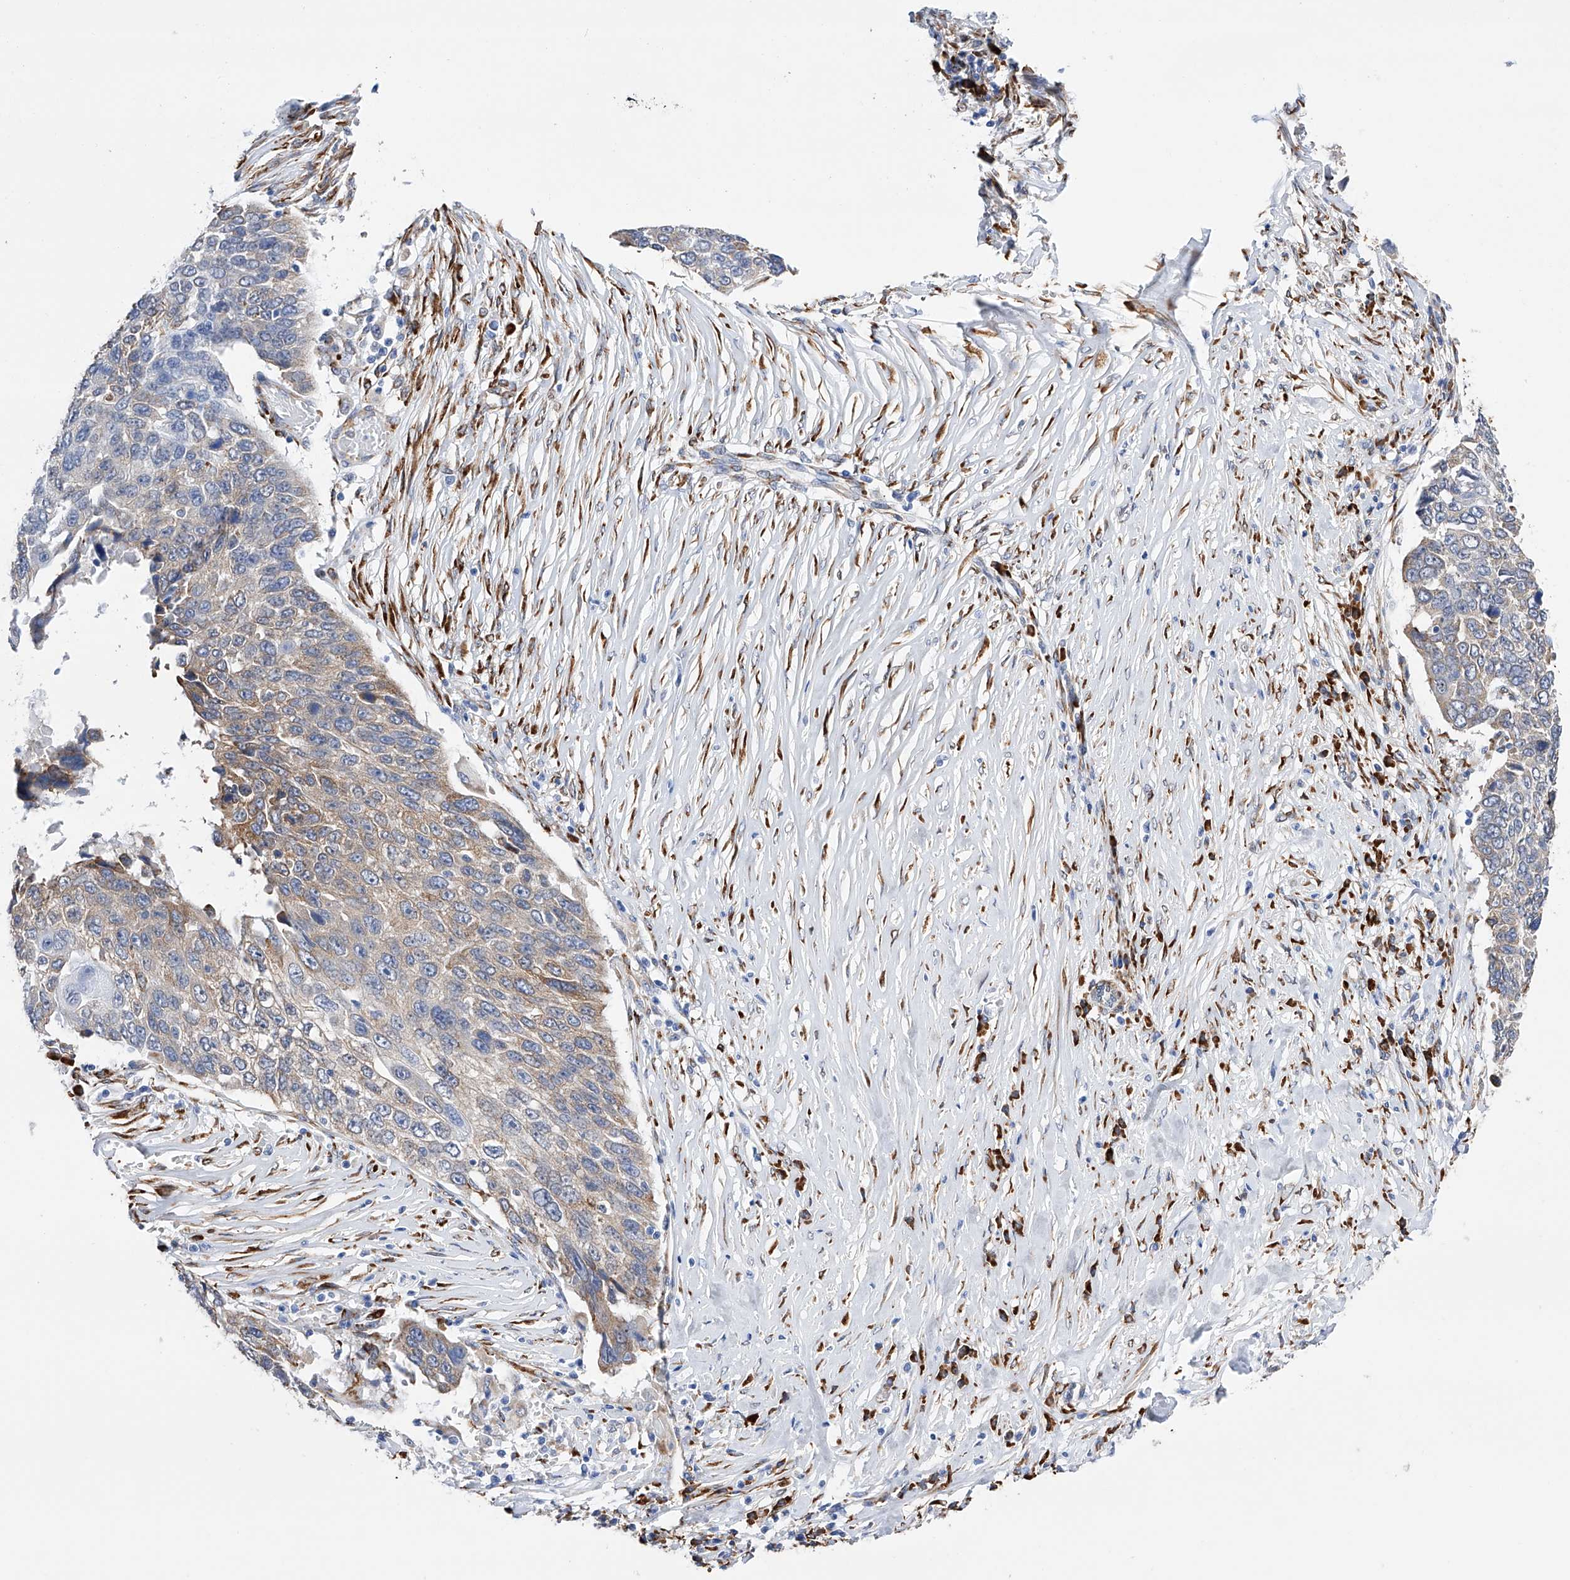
{"staining": {"intensity": "weak", "quantity": "<25%", "location": "cytoplasmic/membranous"}, "tissue": "lung cancer", "cell_type": "Tumor cells", "image_type": "cancer", "snomed": [{"axis": "morphology", "description": "Squamous cell carcinoma, NOS"}, {"axis": "topography", "description": "Lung"}], "caption": "Squamous cell carcinoma (lung) stained for a protein using immunohistochemistry (IHC) demonstrates no staining tumor cells.", "gene": "PDIA5", "patient": {"sex": "male", "age": 66}}